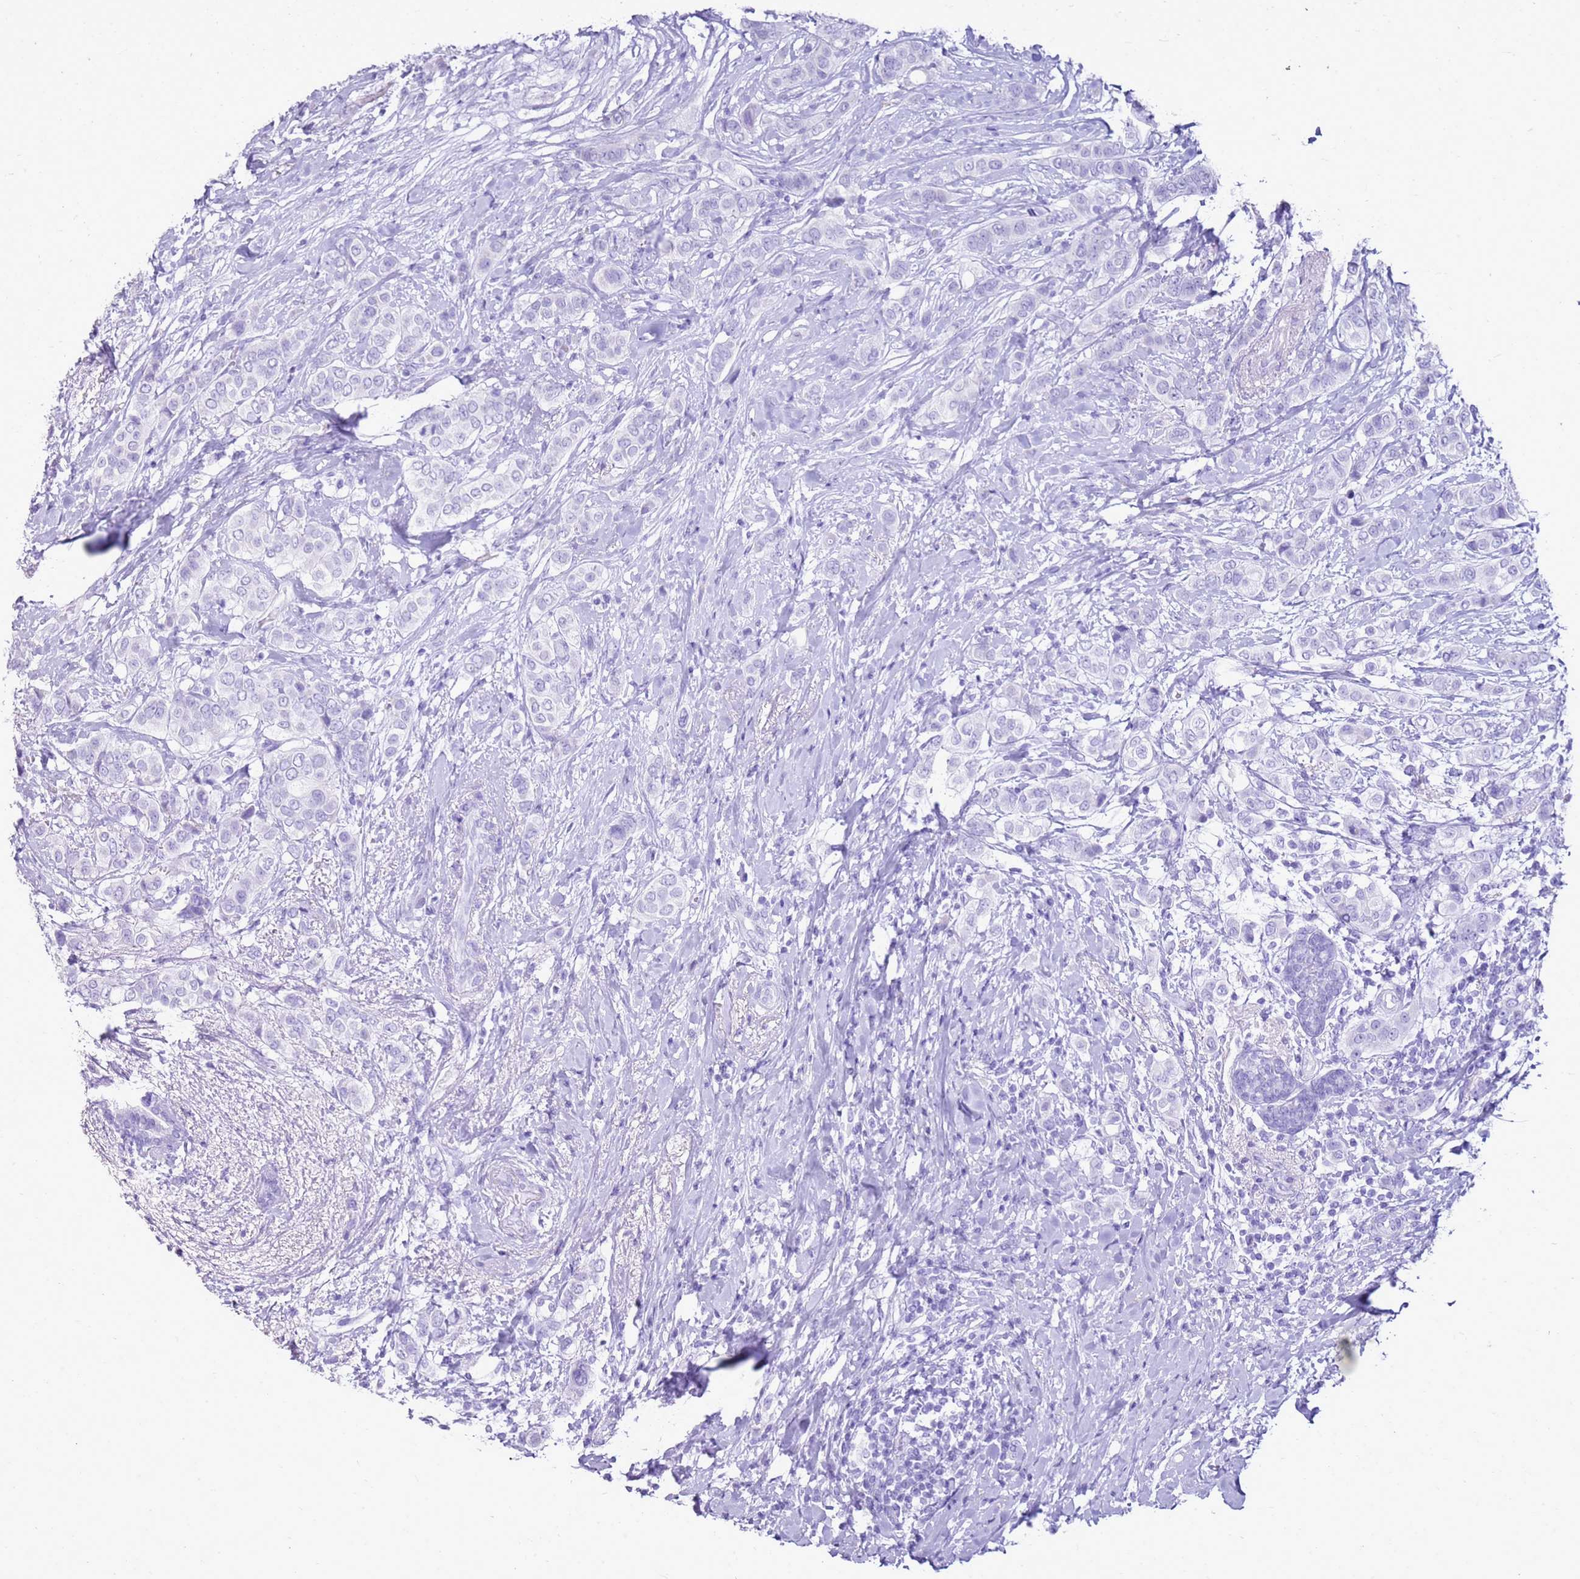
{"staining": {"intensity": "negative", "quantity": "none", "location": "none"}, "tissue": "breast cancer", "cell_type": "Tumor cells", "image_type": "cancer", "snomed": [{"axis": "morphology", "description": "Lobular carcinoma"}, {"axis": "topography", "description": "Breast"}], "caption": "Photomicrograph shows no significant protein expression in tumor cells of breast cancer (lobular carcinoma).", "gene": "CA8", "patient": {"sex": "female", "age": 51}}